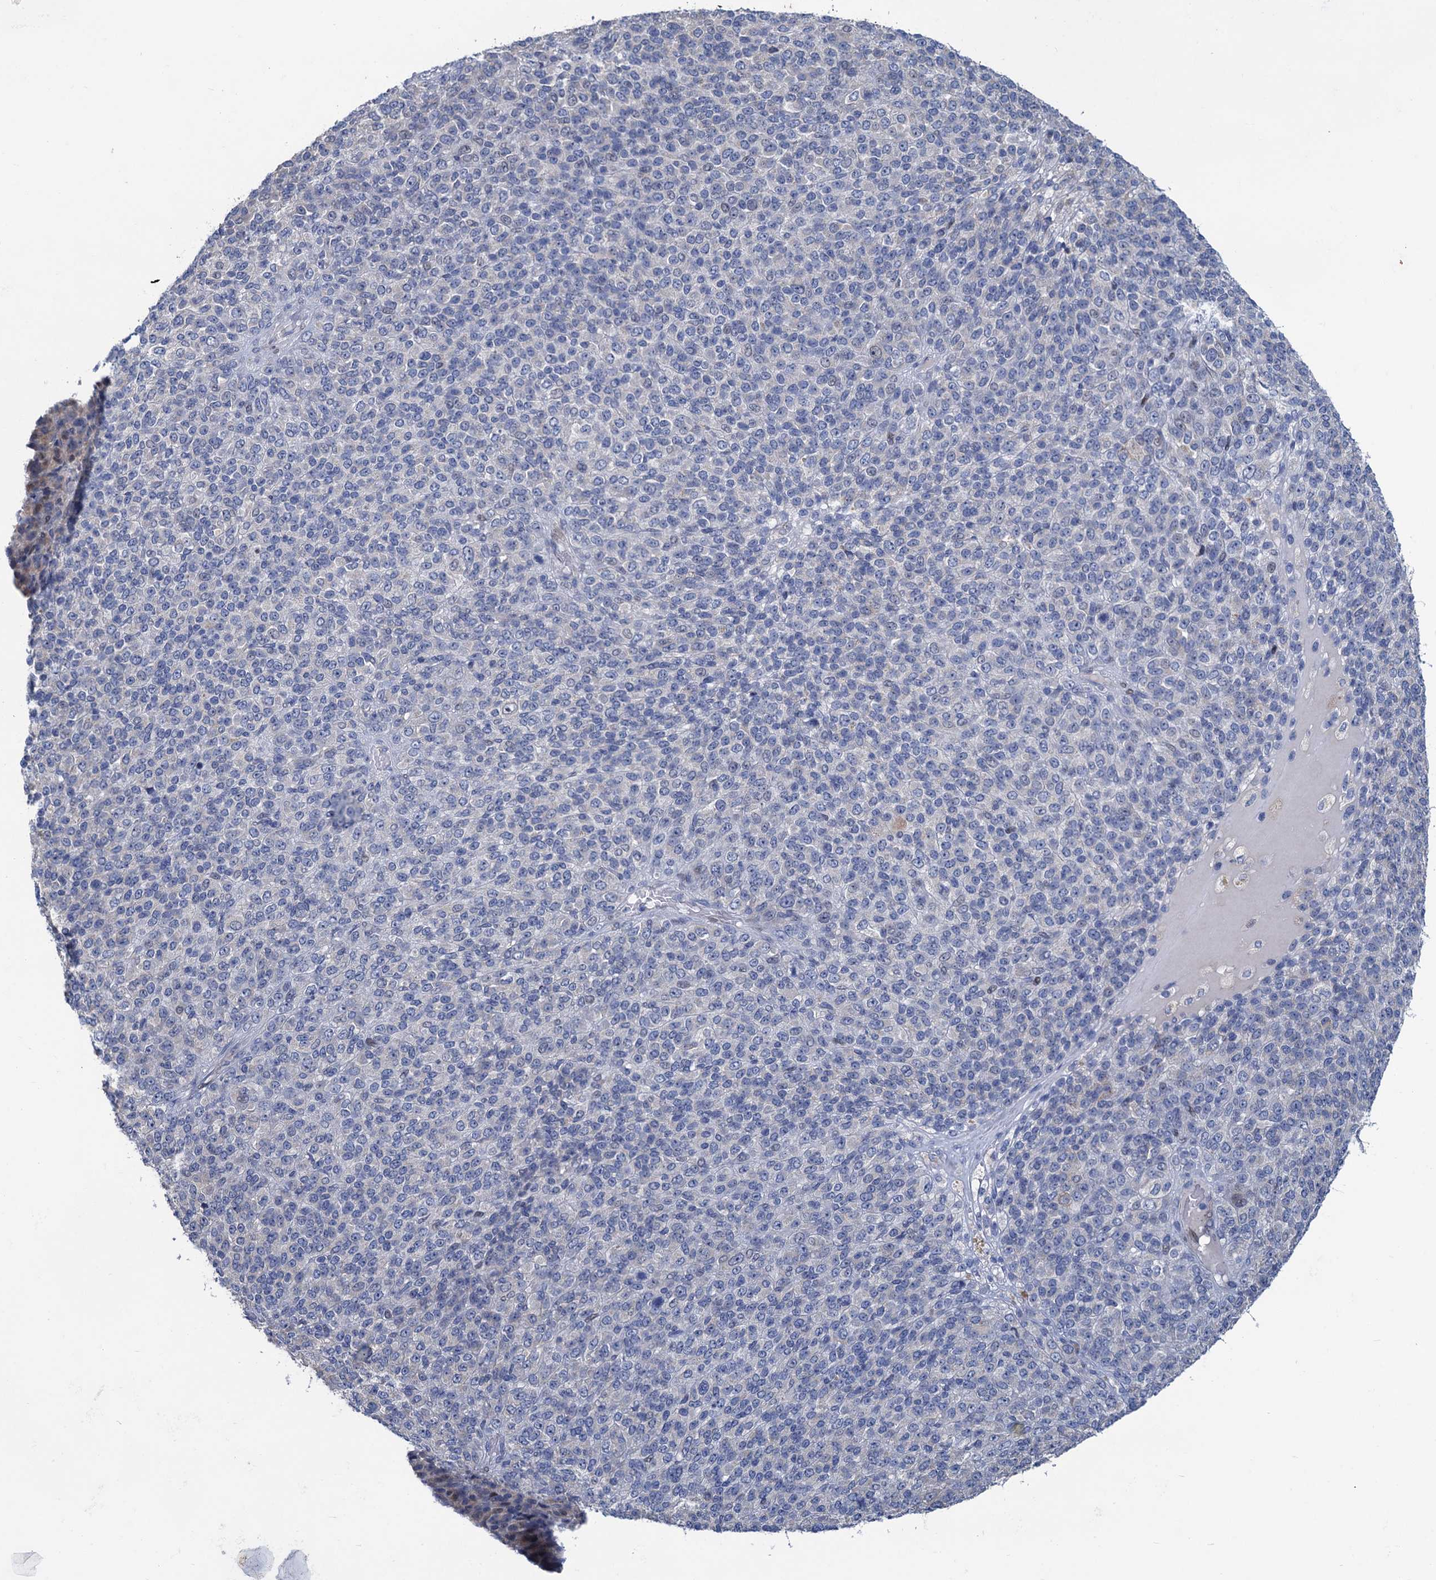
{"staining": {"intensity": "negative", "quantity": "none", "location": "none"}, "tissue": "melanoma", "cell_type": "Tumor cells", "image_type": "cancer", "snomed": [{"axis": "morphology", "description": "Malignant melanoma, Metastatic site"}, {"axis": "topography", "description": "Brain"}], "caption": "Photomicrograph shows no protein positivity in tumor cells of malignant melanoma (metastatic site) tissue.", "gene": "ESYT3", "patient": {"sex": "female", "age": 56}}